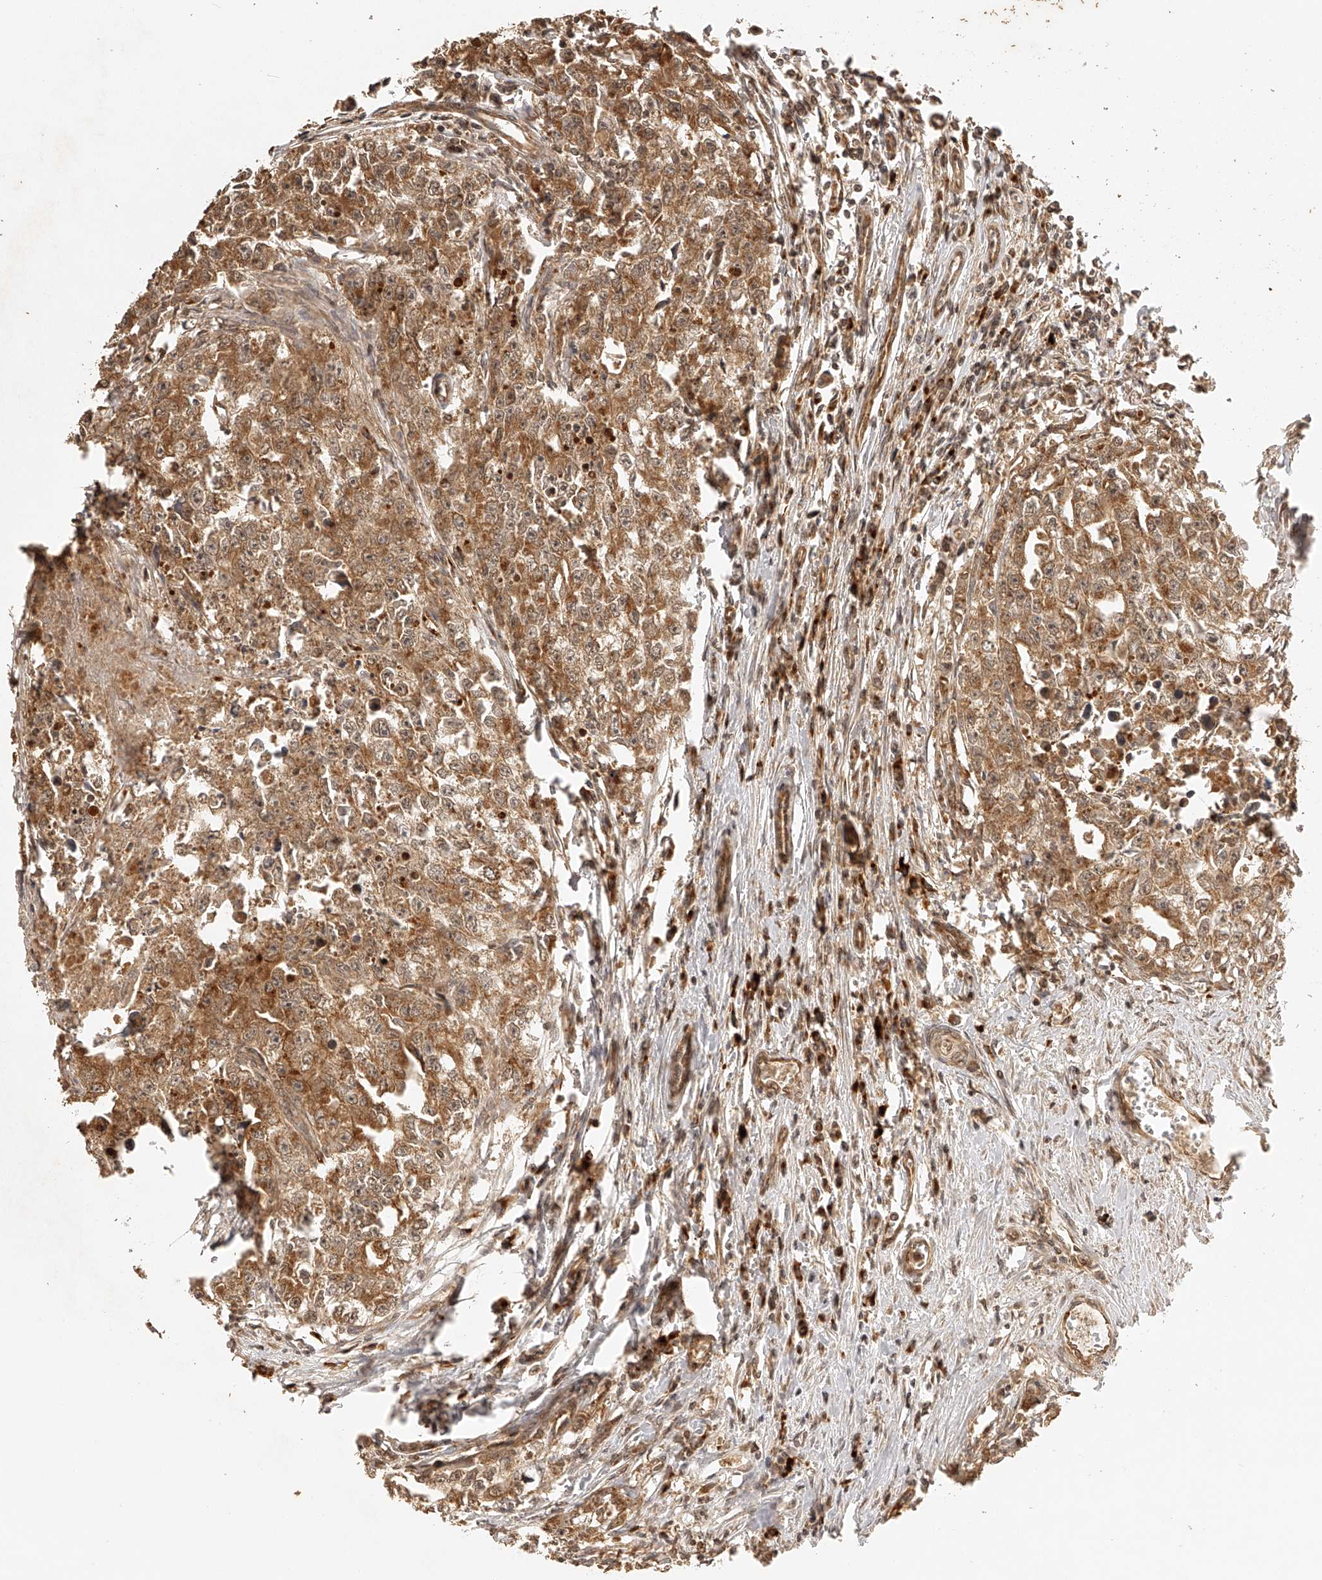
{"staining": {"intensity": "moderate", "quantity": ">75%", "location": "cytoplasmic/membranous"}, "tissue": "testis cancer", "cell_type": "Tumor cells", "image_type": "cancer", "snomed": [{"axis": "morphology", "description": "Seminoma, NOS"}, {"axis": "morphology", "description": "Carcinoma, Embryonal, NOS"}, {"axis": "topography", "description": "Testis"}], "caption": "A high-resolution image shows IHC staining of testis cancer (embryonal carcinoma), which reveals moderate cytoplasmic/membranous positivity in about >75% of tumor cells.", "gene": "BCL2L11", "patient": {"sex": "male", "age": 43}}